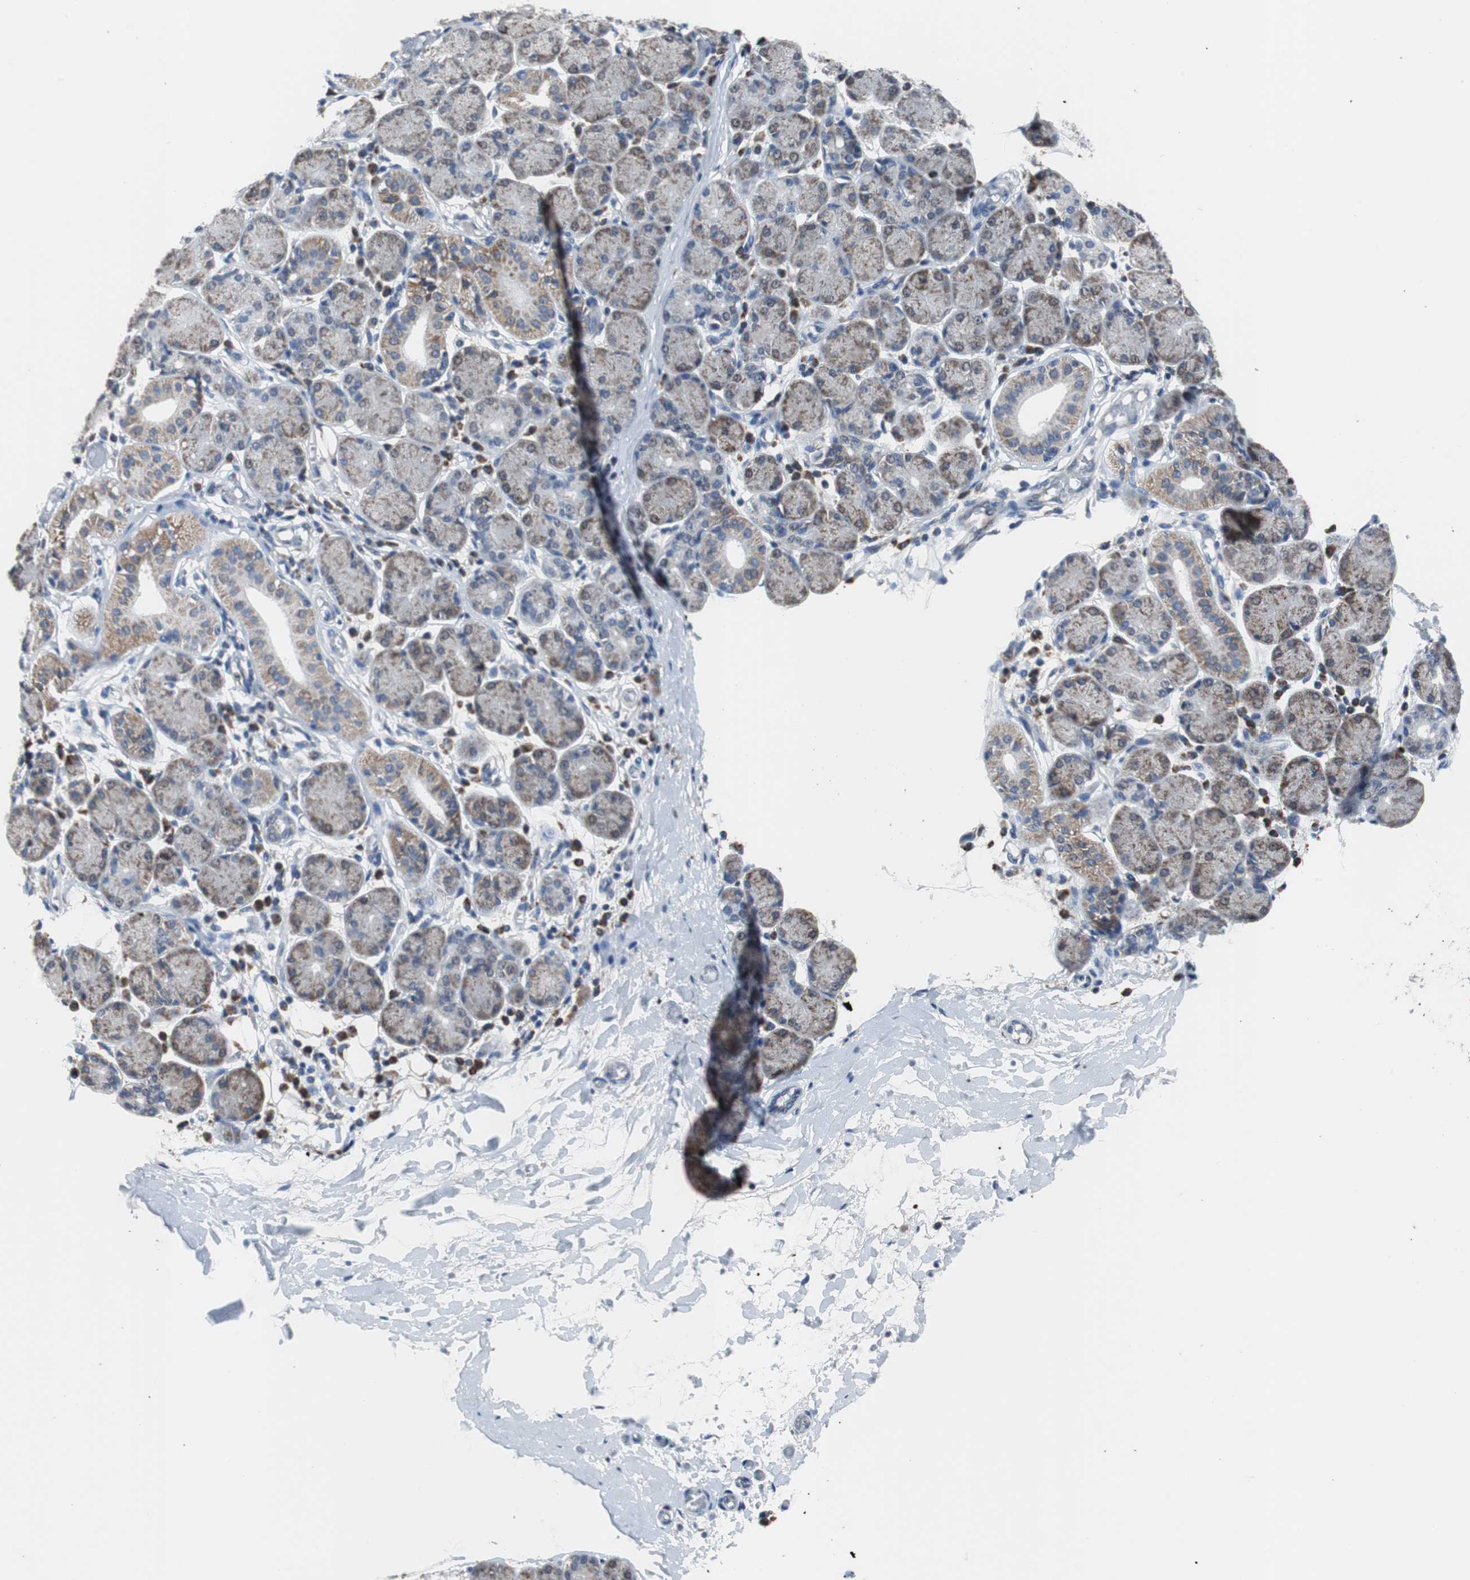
{"staining": {"intensity": "moderate", "quantity": "25%-75%", "location": "cytoplasmic/membranous"}, "tissue": "salivary gland", "cell_type": "Glandular cells", "image_type": "normal", "snomed": [{"axis": "morphology", "description": "Normal tissue, NOS"}, {"axis": "topography", "description": "Salivary gland"}], "caption": "Approximately 25%-75% of glandular cells in benign human salivary gland show moderate cytoplasmic/membranous protein positivity as visualized by brown immunohistochemical staining.", "gene": "PITRM1", "patient": {"sex": "female", "age": 24}}